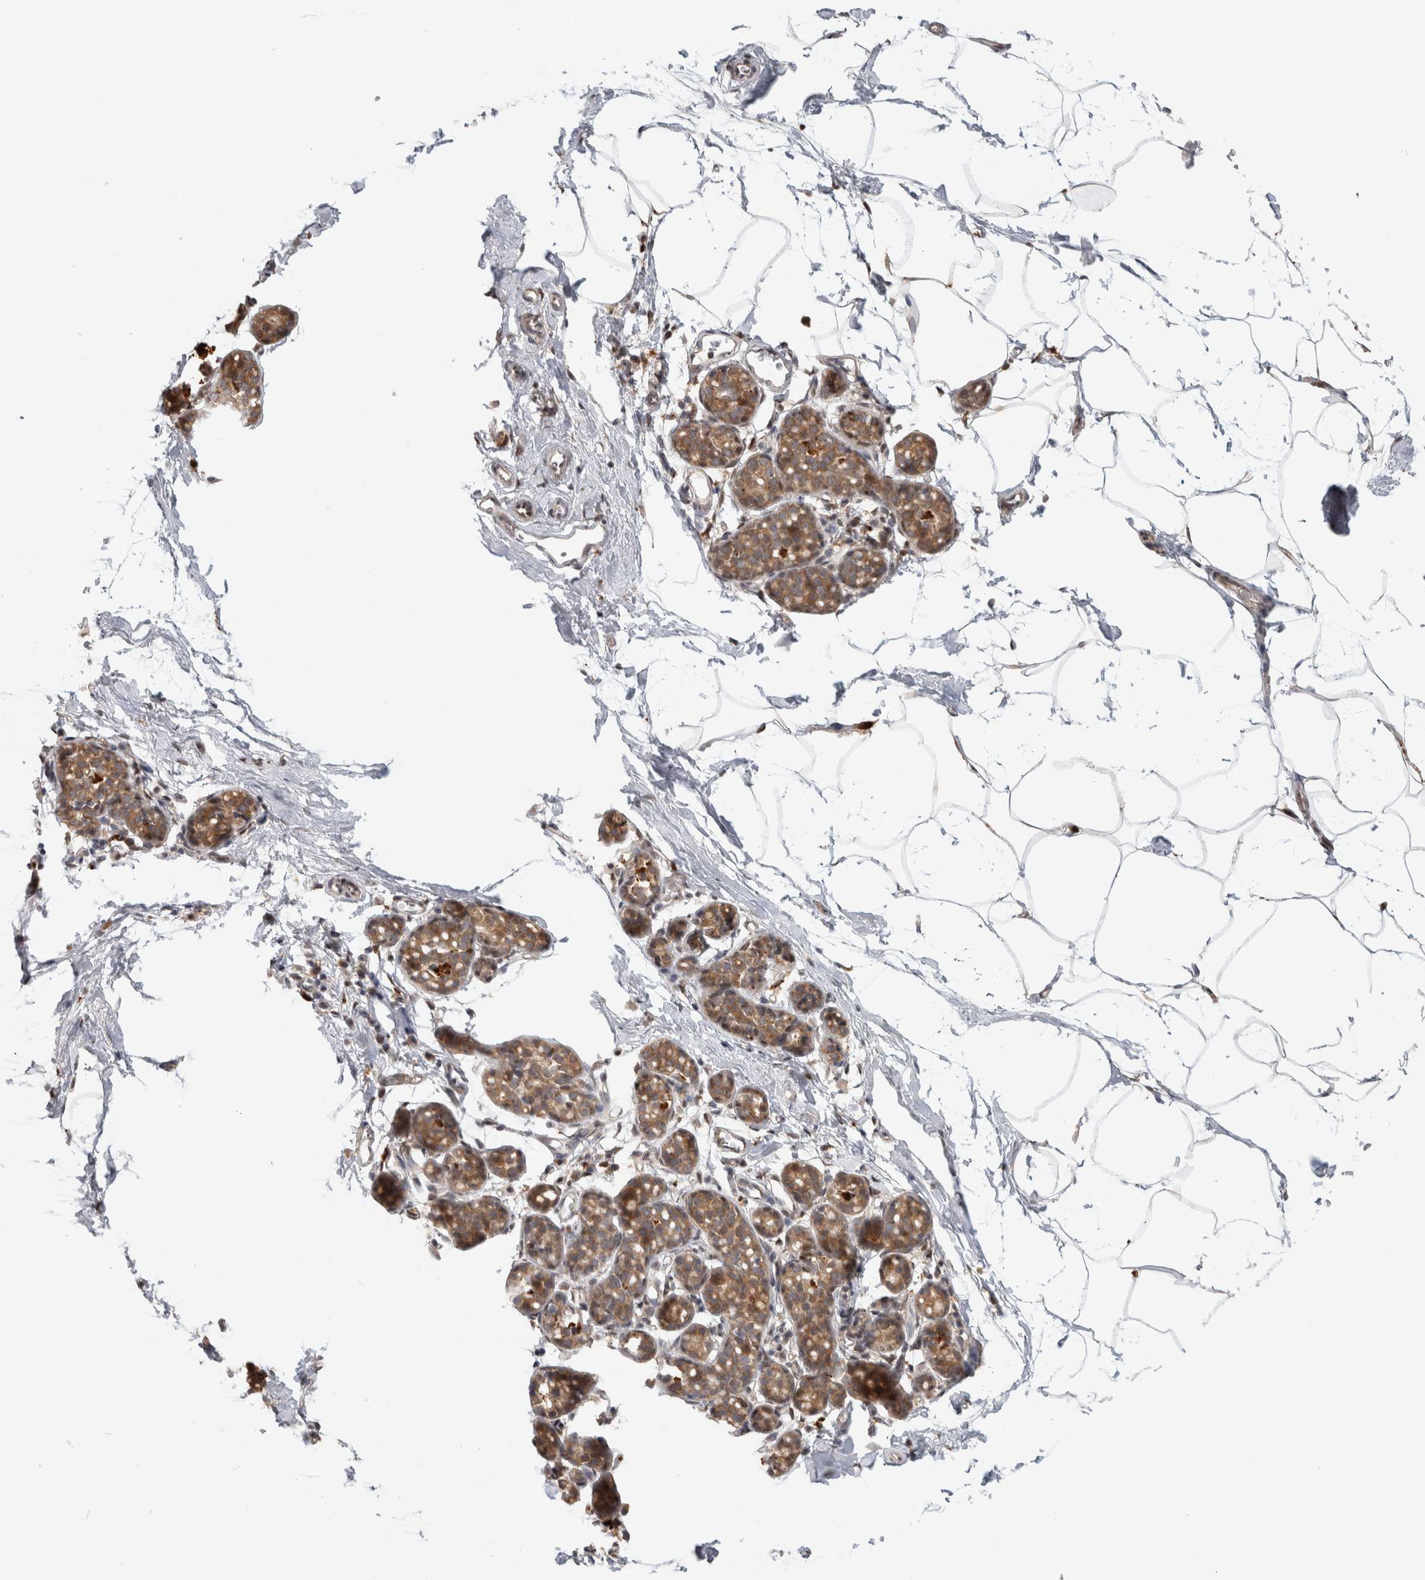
{"staining": {"intensity": "weak", "quantity": "25%-75%", "location": "nuclear"}, "tissue": "breast", "cell_type": "Adipocytes", "image_type": "normal", "snomed": [{"axis": "morphology", "description": "Normal tissue, NOS"}, {"axis": "topography", "description": "Breast"}], "caption": "Immunohistochemical staining of normal human breast exhibits weak nuclear protein positivity in approximately 25%-75% of adipocytes. (DAB (3,3'-diaminobenzidine) = brown stain, brightfield microscopy at high magnification).", "gene": "NAB2", "patient": {"sex": "female", "age": 62}}